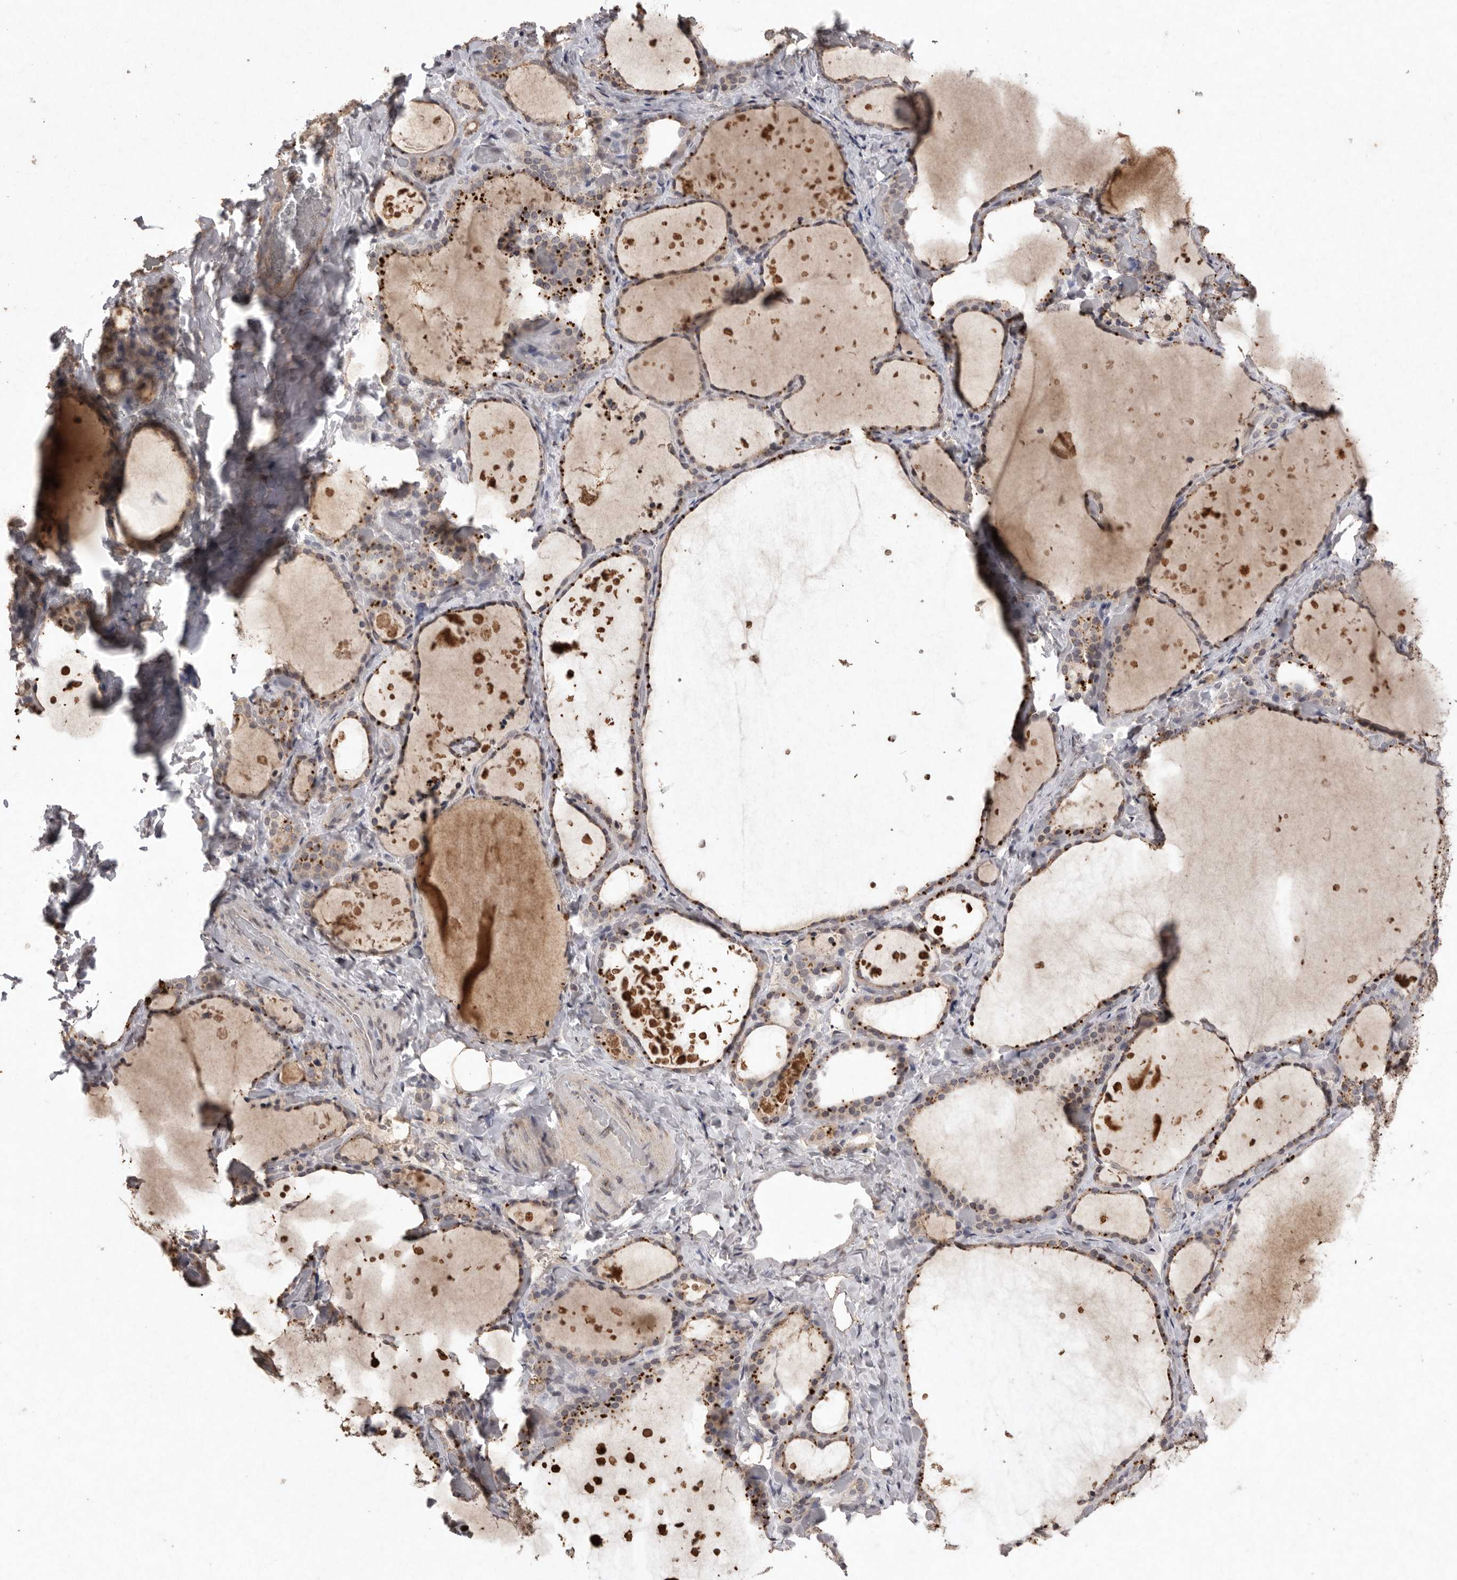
{"staining": {"intensity": "moderate", "quantity": "25%-75%", "location": "cytoplasmic/membranous"}, "tissue": "thyroid gland", "cell_type": "Glandular cells", "image_type": "normal", "snomed": [{"axis": "morphology", "description": "Normal tissue, NOS"}, {"axis": "topography", "description": "Thyroid gland"}], "caption": "This is a photomicrograph of immunohistochemistry (IHC) staining of normal thyroid gland, which shows moderate staining in the cytoplasmic/membranous of glandular cells.", "gene": "APLNR", "patient": {"sex": "female", "age": 44}}